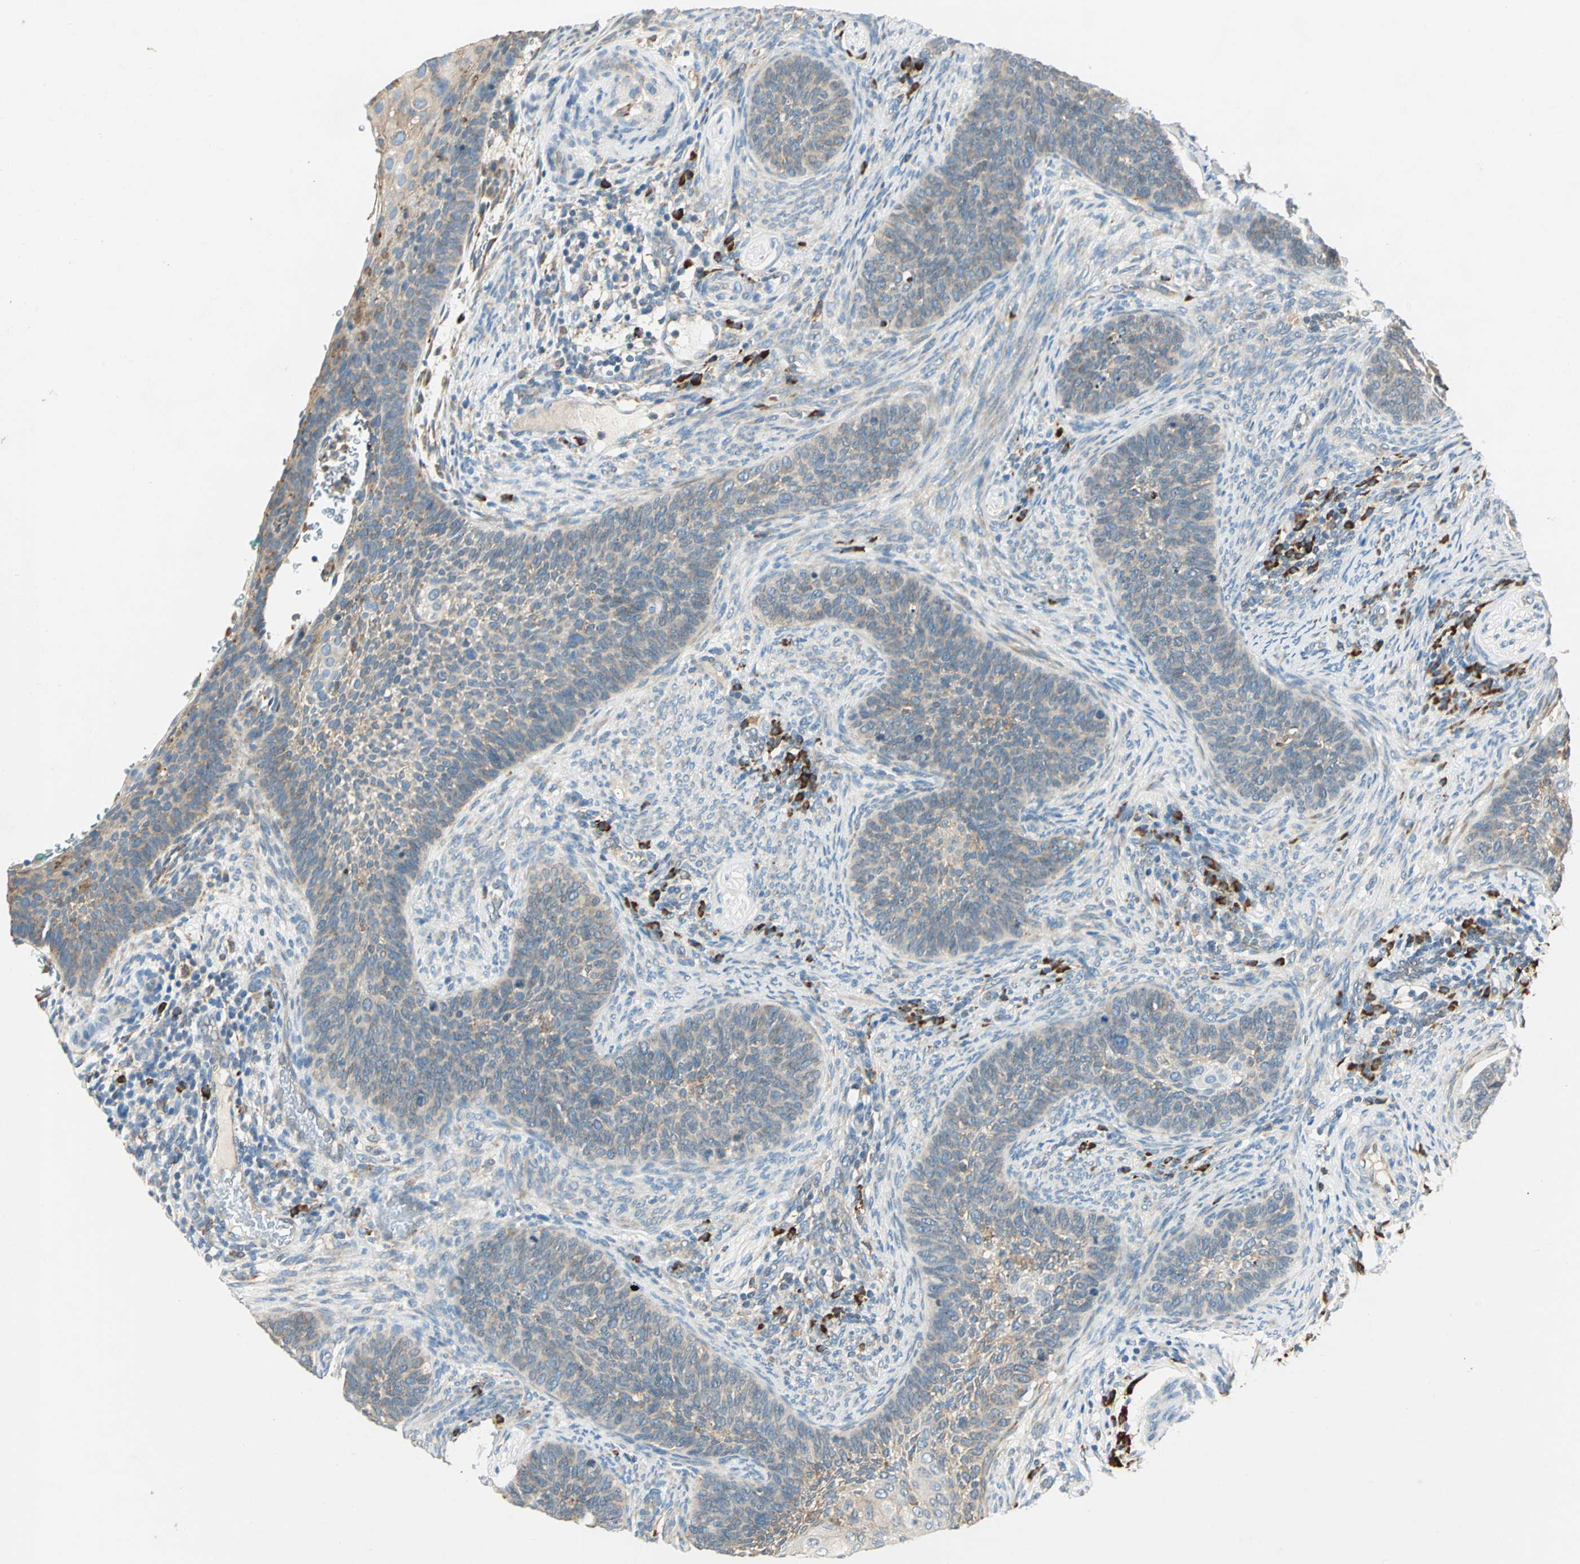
{"staining": {"intensity": "weak", "quantity": ">75%", "location": "cytoplasmic/membranous"}, "tissue": "cervical cancer", "cell_type": "Tumor cells", "image_type": "cancer", "snomed": [{"axis": "morphology", "description": "Squamous cell carcinoma, NOS"}, {"axis": "topography", "description": "Cervix"}], "caption": "This histopathology image reveals cervical squamous cell carcinoma stained with IHC to label a protein in brown. The cytoplasmic/membranous of tumor cells show weak positivity for the protein. Nuclei are counter-stained blue.", "gene": "PDIA4", "patient": {"sex": "female", "age": 33}}